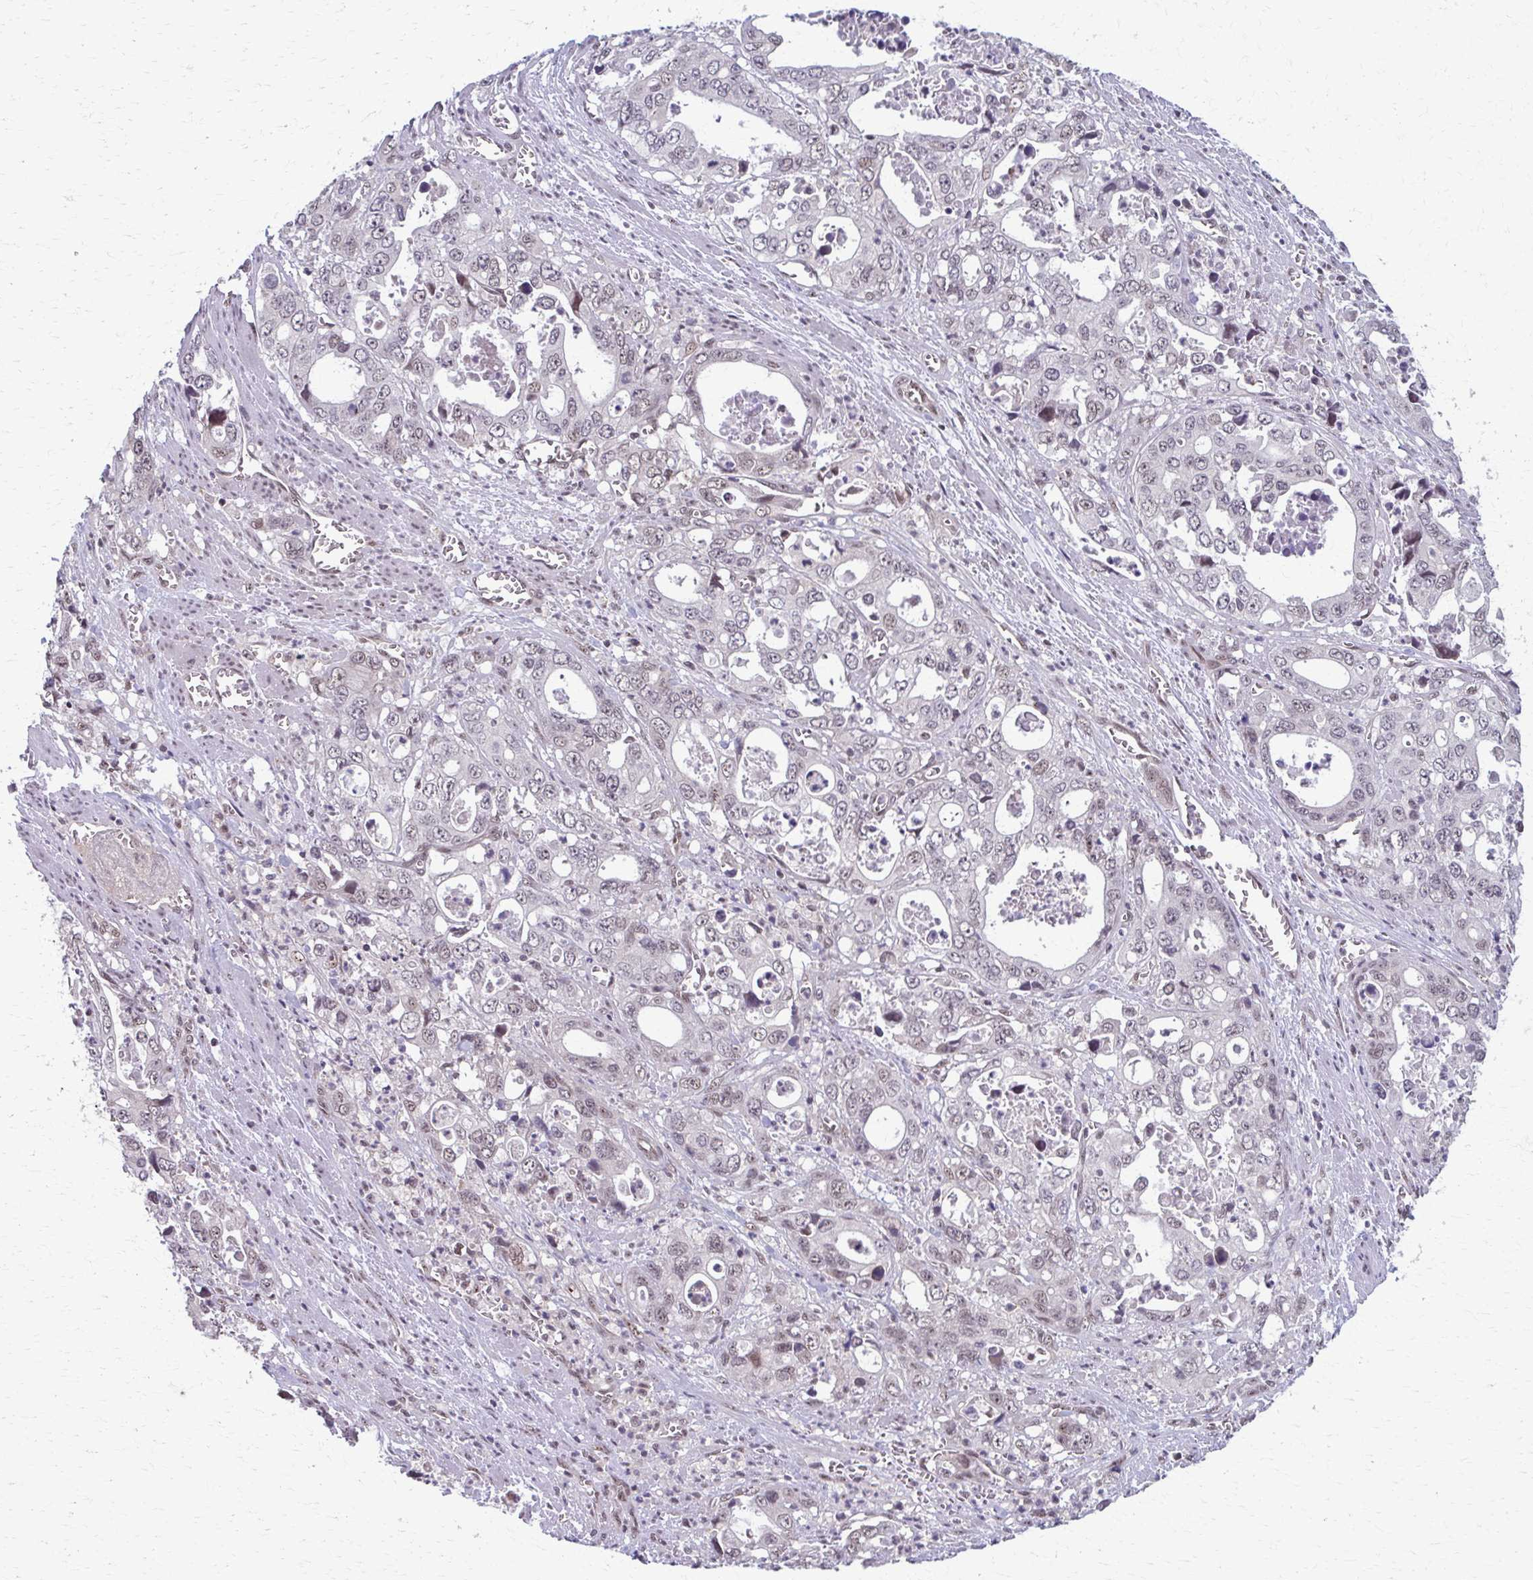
{"staining": {"intensity": "weak", "quantity": "<25%", "location": "nuclear"}, "tissue": "stomach cancer", "cell_type": "Tumor cells", "image_type": "cancer", "snomed": [{"axis": "morphology", "description": "Adenocarcinoma, NOS"}, {"axis": "topography", "description": "Stomach, upper"}], "caption": "Protein analysis of stomach cancer (adenocarcinoma) displays no significant expression in tumor cells.", "gene": "SETBP1", "patient": {"sex": "male", "age": 74}}